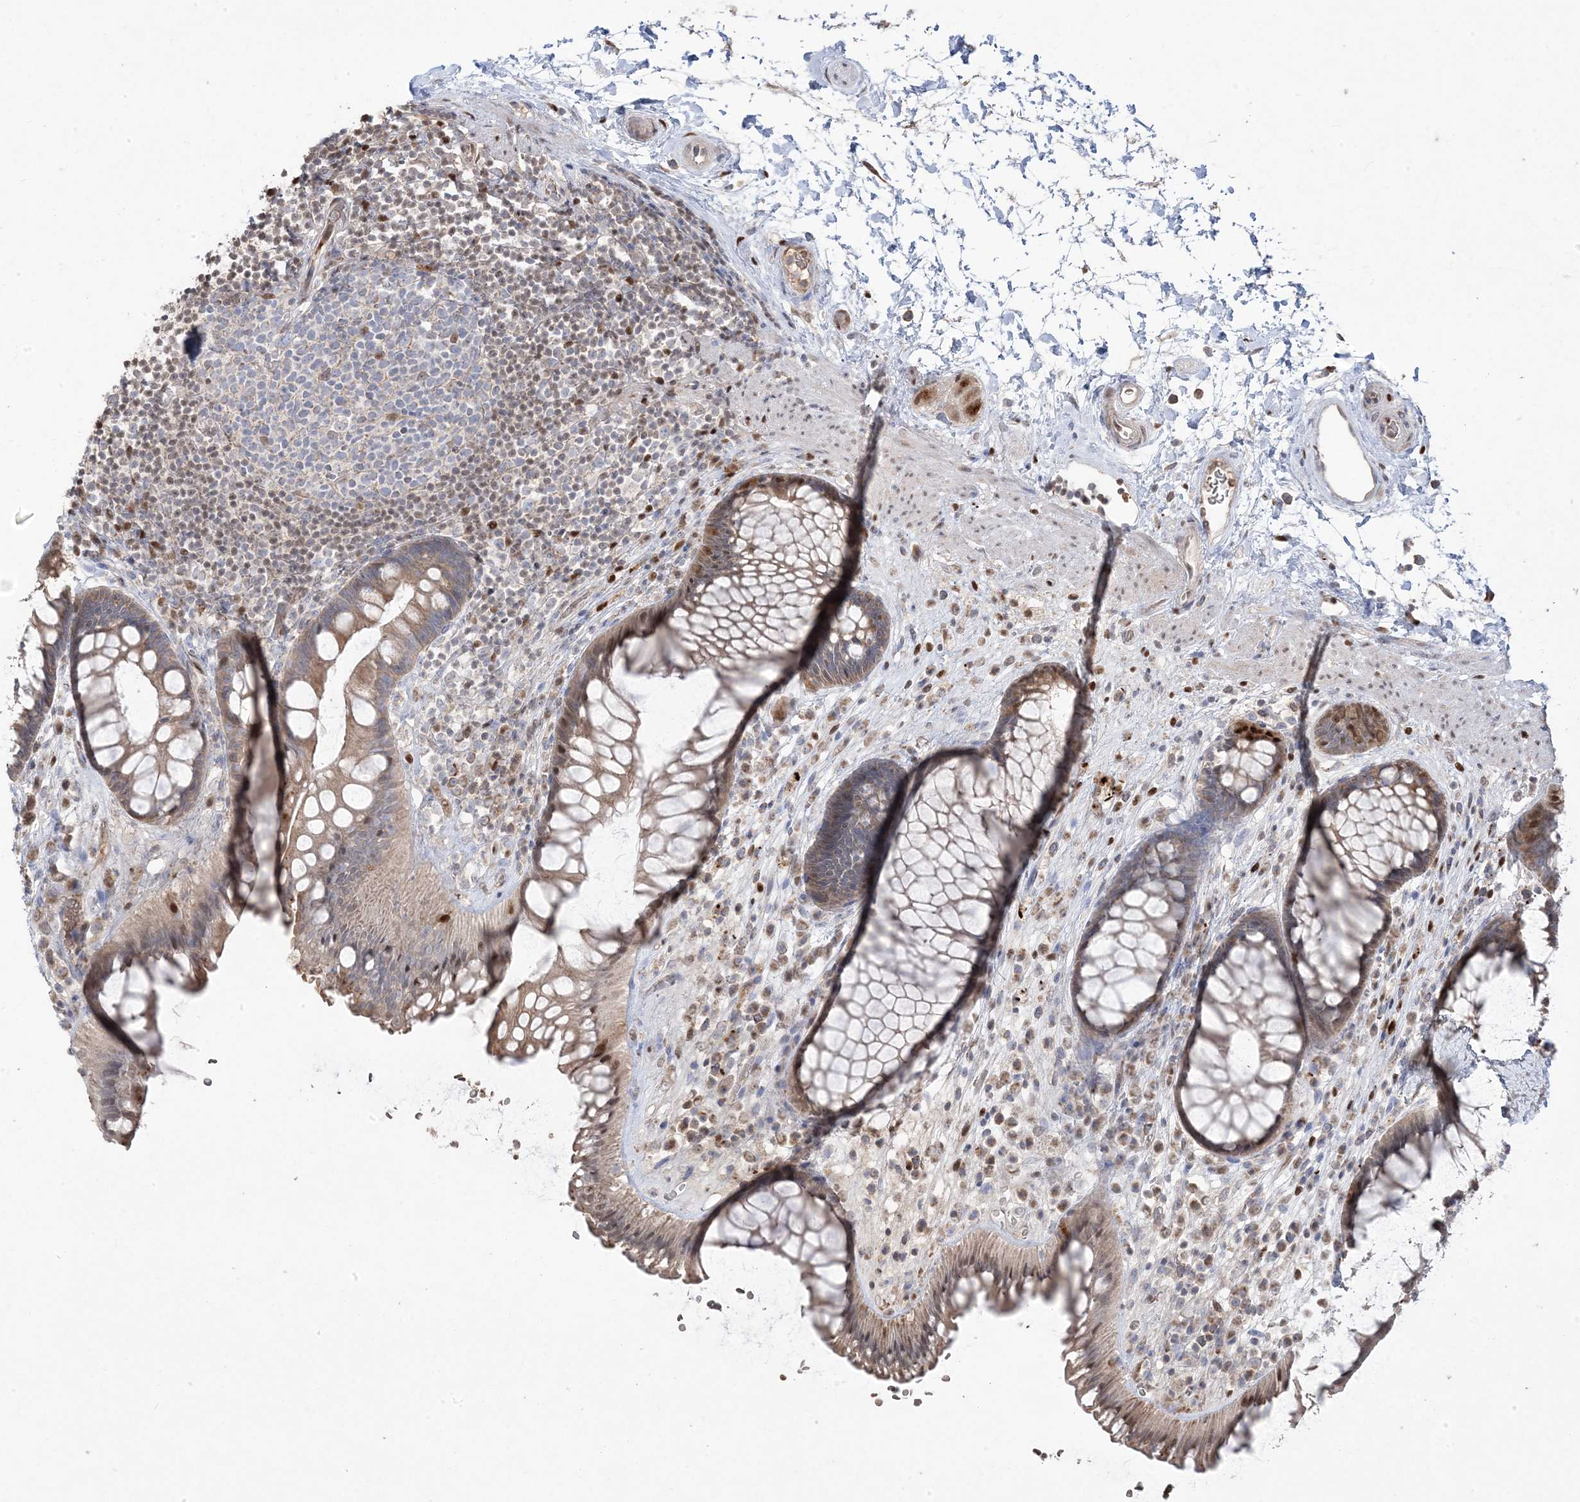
{"staining": {"intensity": "moderate", "quantity": ">75%", "location": "cytoplasmic/membranous"}, "tissue": "rectum", "cell_type": "Glandular cells", "image_type": "normal", "snomed": [{"axis": "morphology", "description": "Normal tissue, NOS"}, {"axis": "topography", "description": "Rectum"}], "caption": "Immunohistochemistry (IHC) micrograph of unremarkable human rectum stained for a protein (brown), which shows medium levels of moderate cytoplasmic/membranous positivity in about >75% of glandular cells.", "gene": "PPOX", "patient": {"sex": "male", "age": 51}}